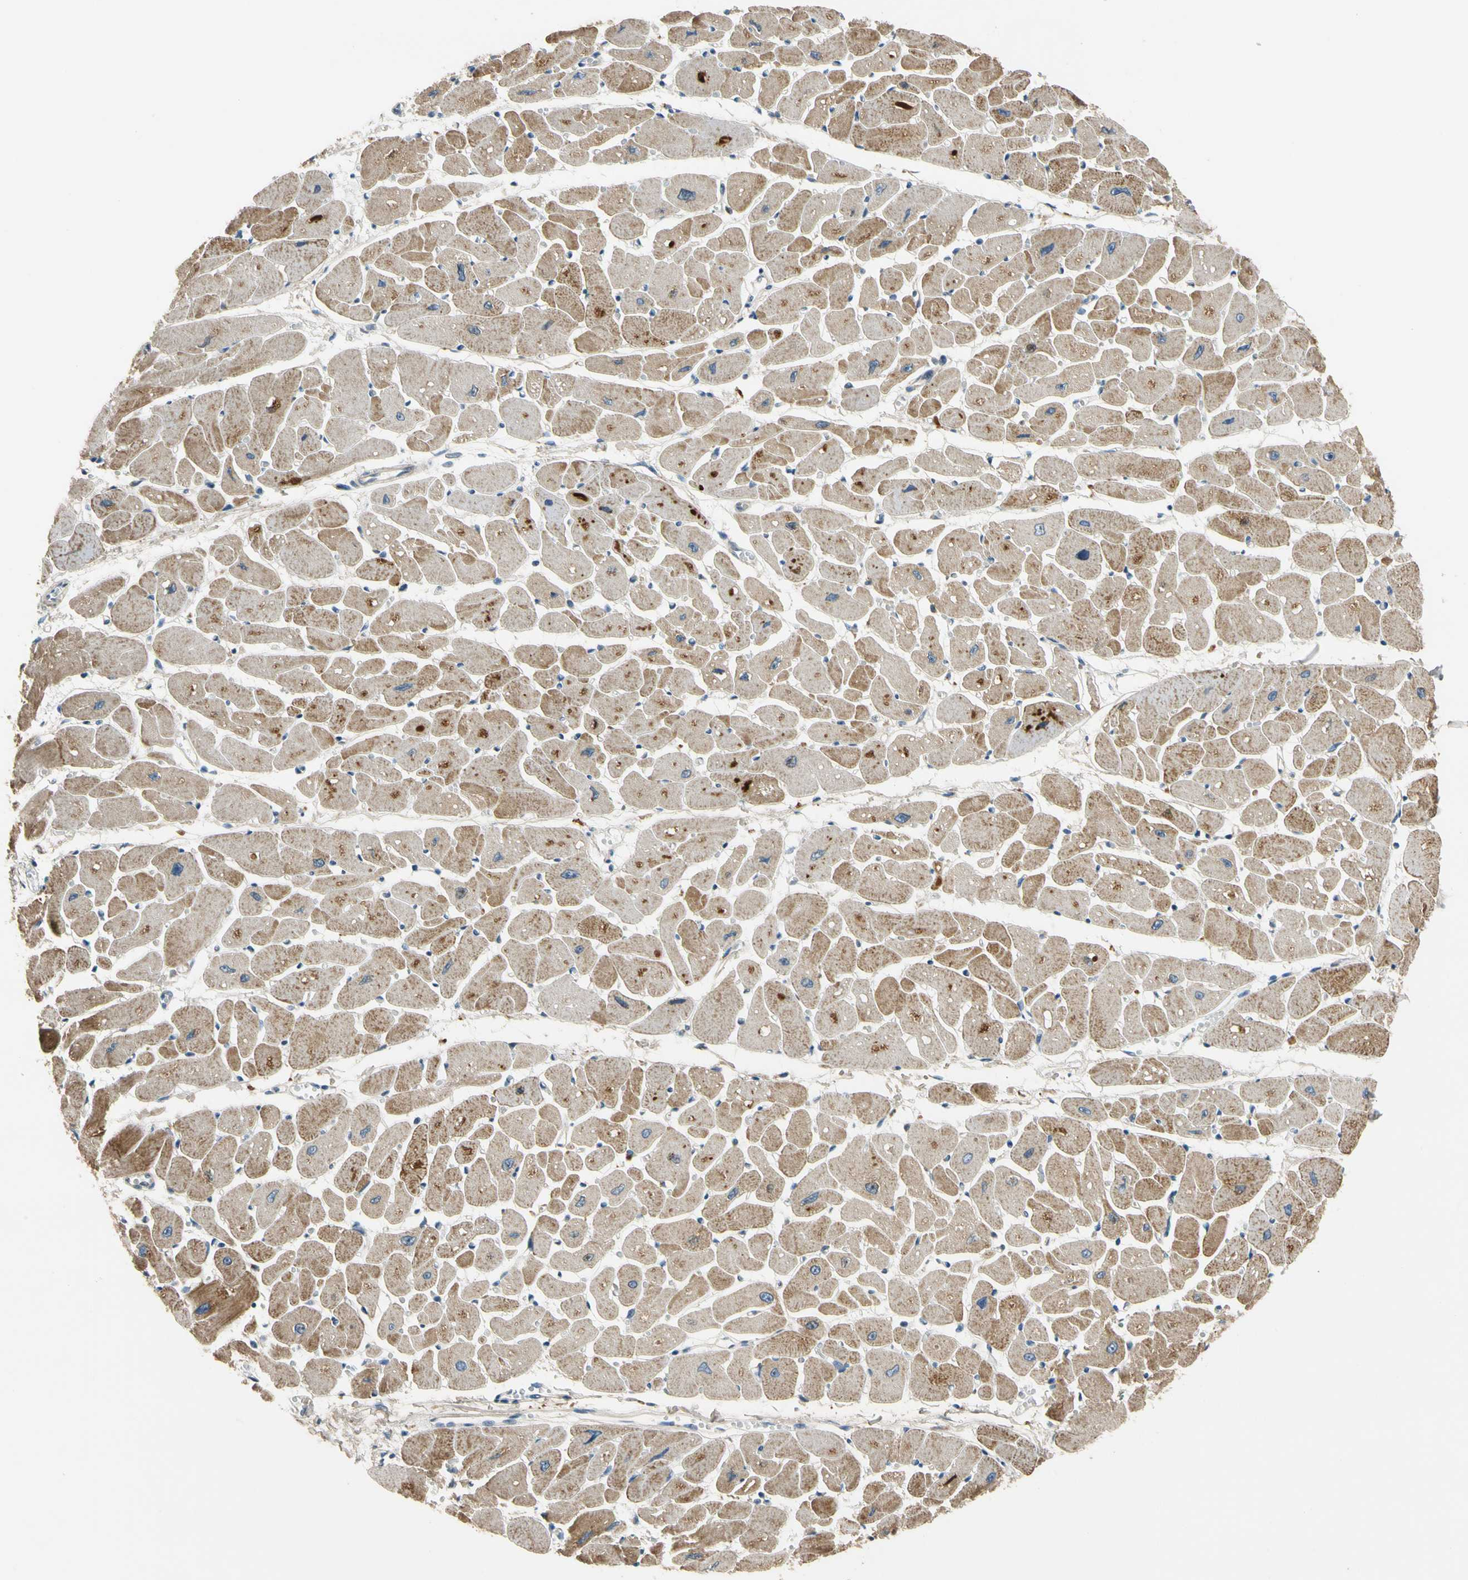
{"staining": {"intensity": "moderate", "quantity": ">75%", "location": "cytoplasmic/membranous"}, "tissue": "heart muscle", "cell_type": "Cardiomyocytes", "image_type": "normal", "snomed": [{"axis": "morphology", "description": "Normal tissue, NOS"}, {"axis": "topography", "description": "Heart"}], "caption": "Brown immunohistochemical staining in normal human heart muscle exhibits moderate cytoplasmic/membranous staining in about >75% of cardiomyocytes.", "gene": "MST1R", "patient": {"sex": "female", "age": 54}}